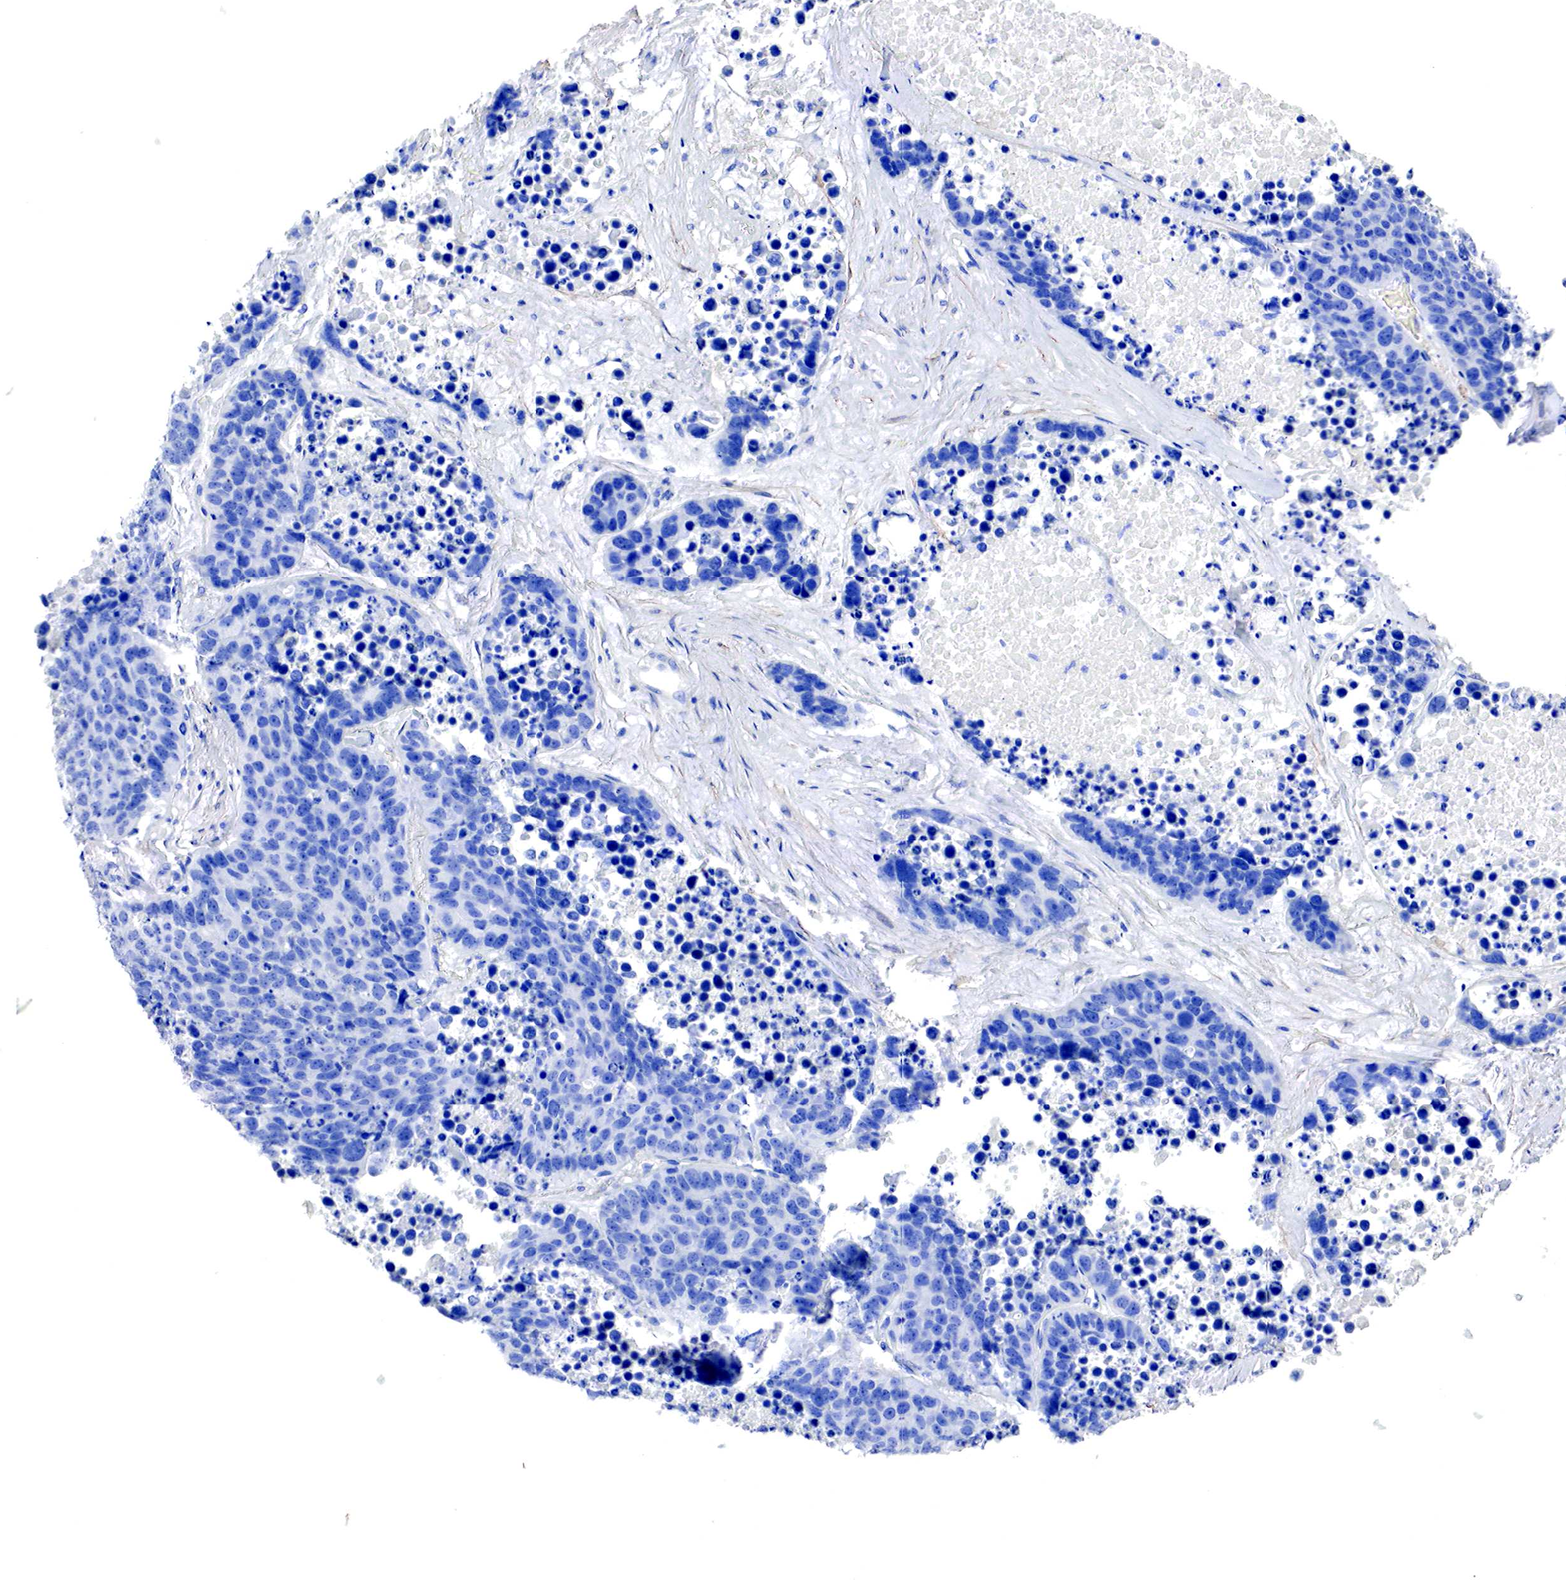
{"staining": {"intensity": "negative", "quantity": "none", "location": "none"}, "tissue": "lung cancer", "cell_type": "Tumor cells", "image_type": "cancer", "snomed": [{"axis": "morphology", "description": "Carcinoid, malignant, NOS"}, {"axis": "topography", "description": "Lung"}], "caption": "Immunohistochemistry (IHC) histopathology image of neoplastic tissue: lung cancer stained with DAB exhibits no significant protein expression in tumor cells.", "gene": "TPM1", "patient": {"sex": "male", "age": 60}}